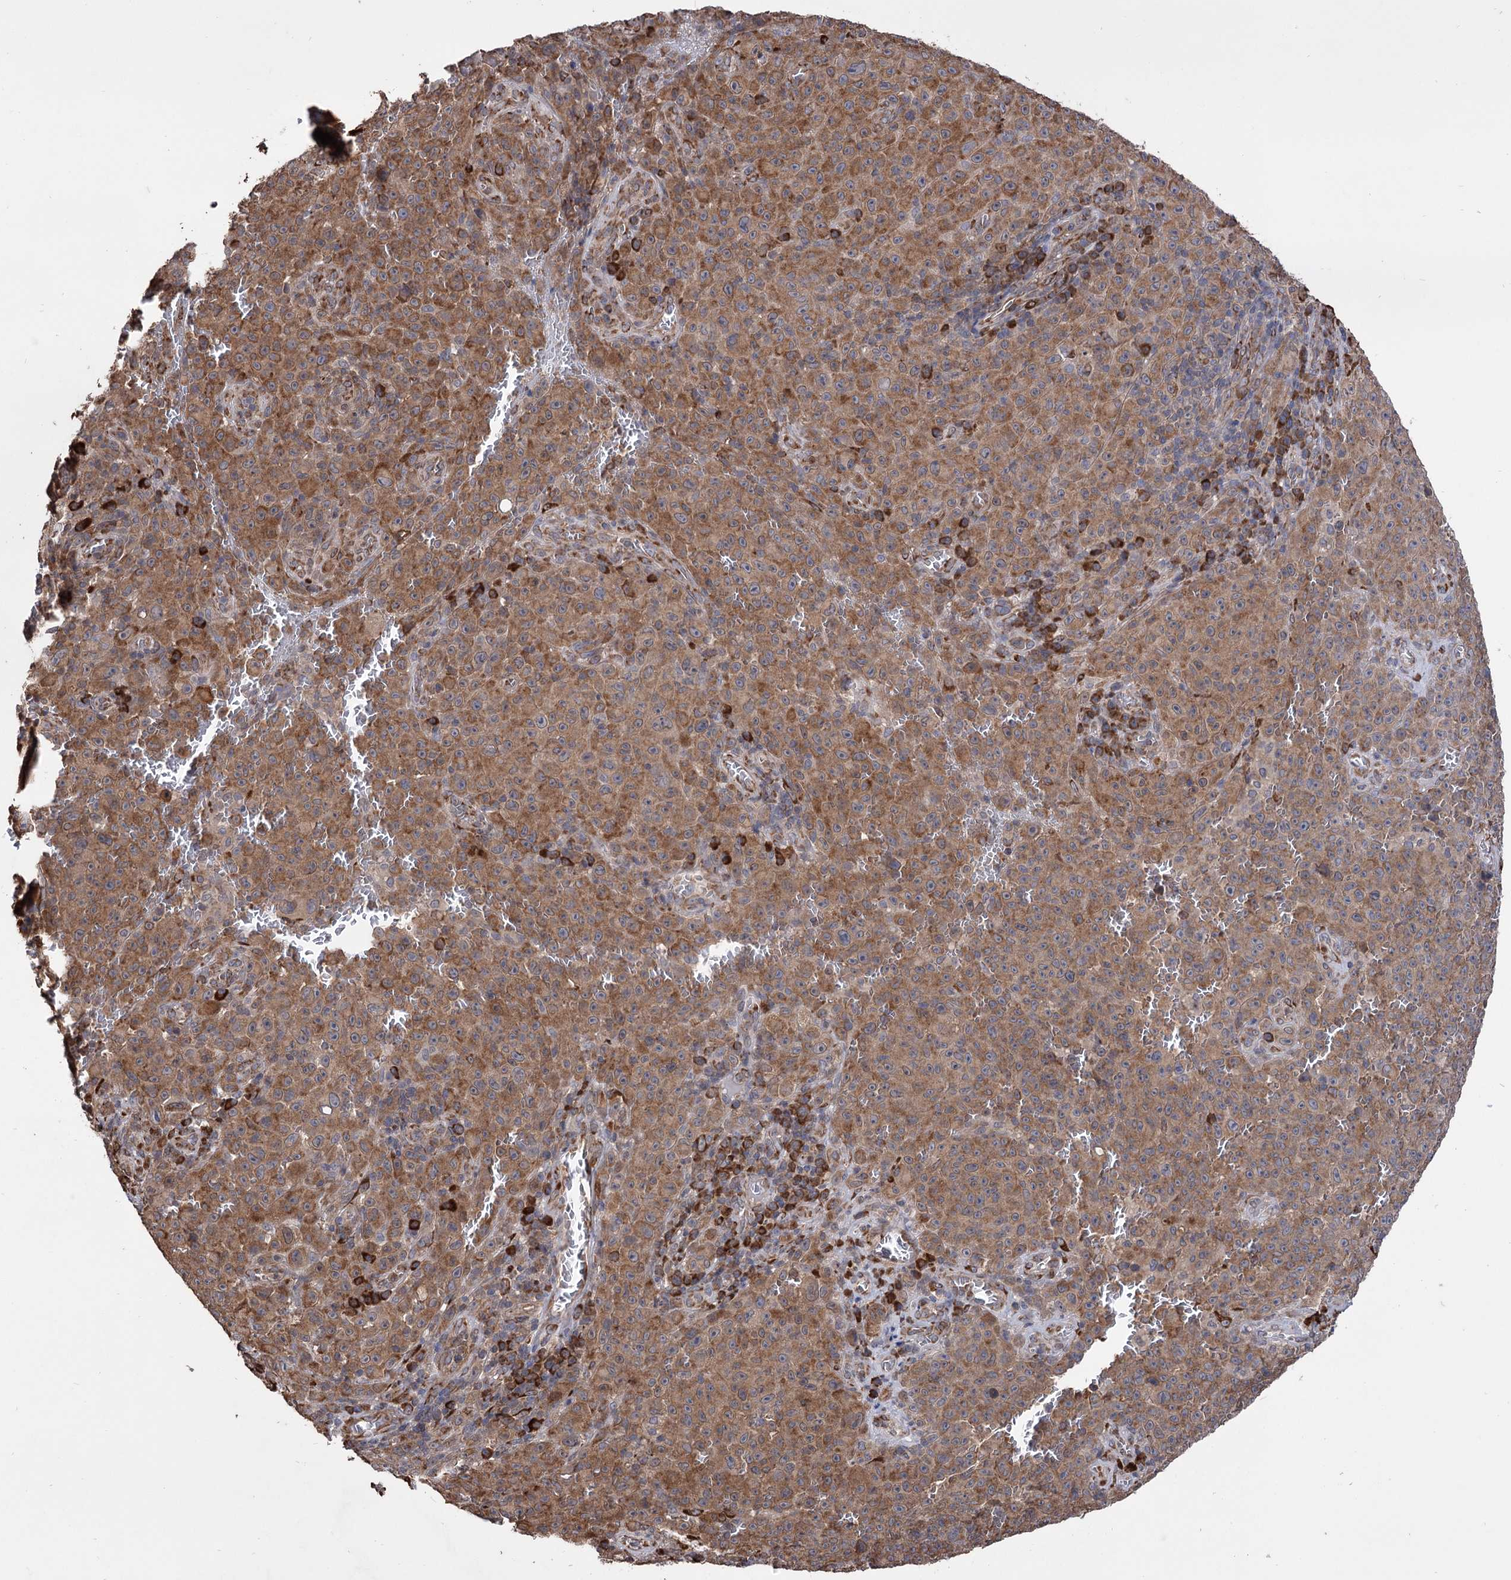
{"staining": {"intensity": "moderate", "quantity": ">75%", "location": "cytoplasmic/membranous"}, "tissue": "melanoma", "cell_type": "Tumor cells", "image_type": "cancer", "snomed": [{"axis": "morphology", "description": "Malignant melanoma, NOS"}, {"axis": "topography", "description": "Skin"}], "caption": "DAB immunohistochemical staining of human malignant melanoma reveals moderate cytoplasmic/membranous protein expression in approximately >75% of tumor cells.", "gene": "CDAN1", "patient": {"sex": "female", "age": 82}}